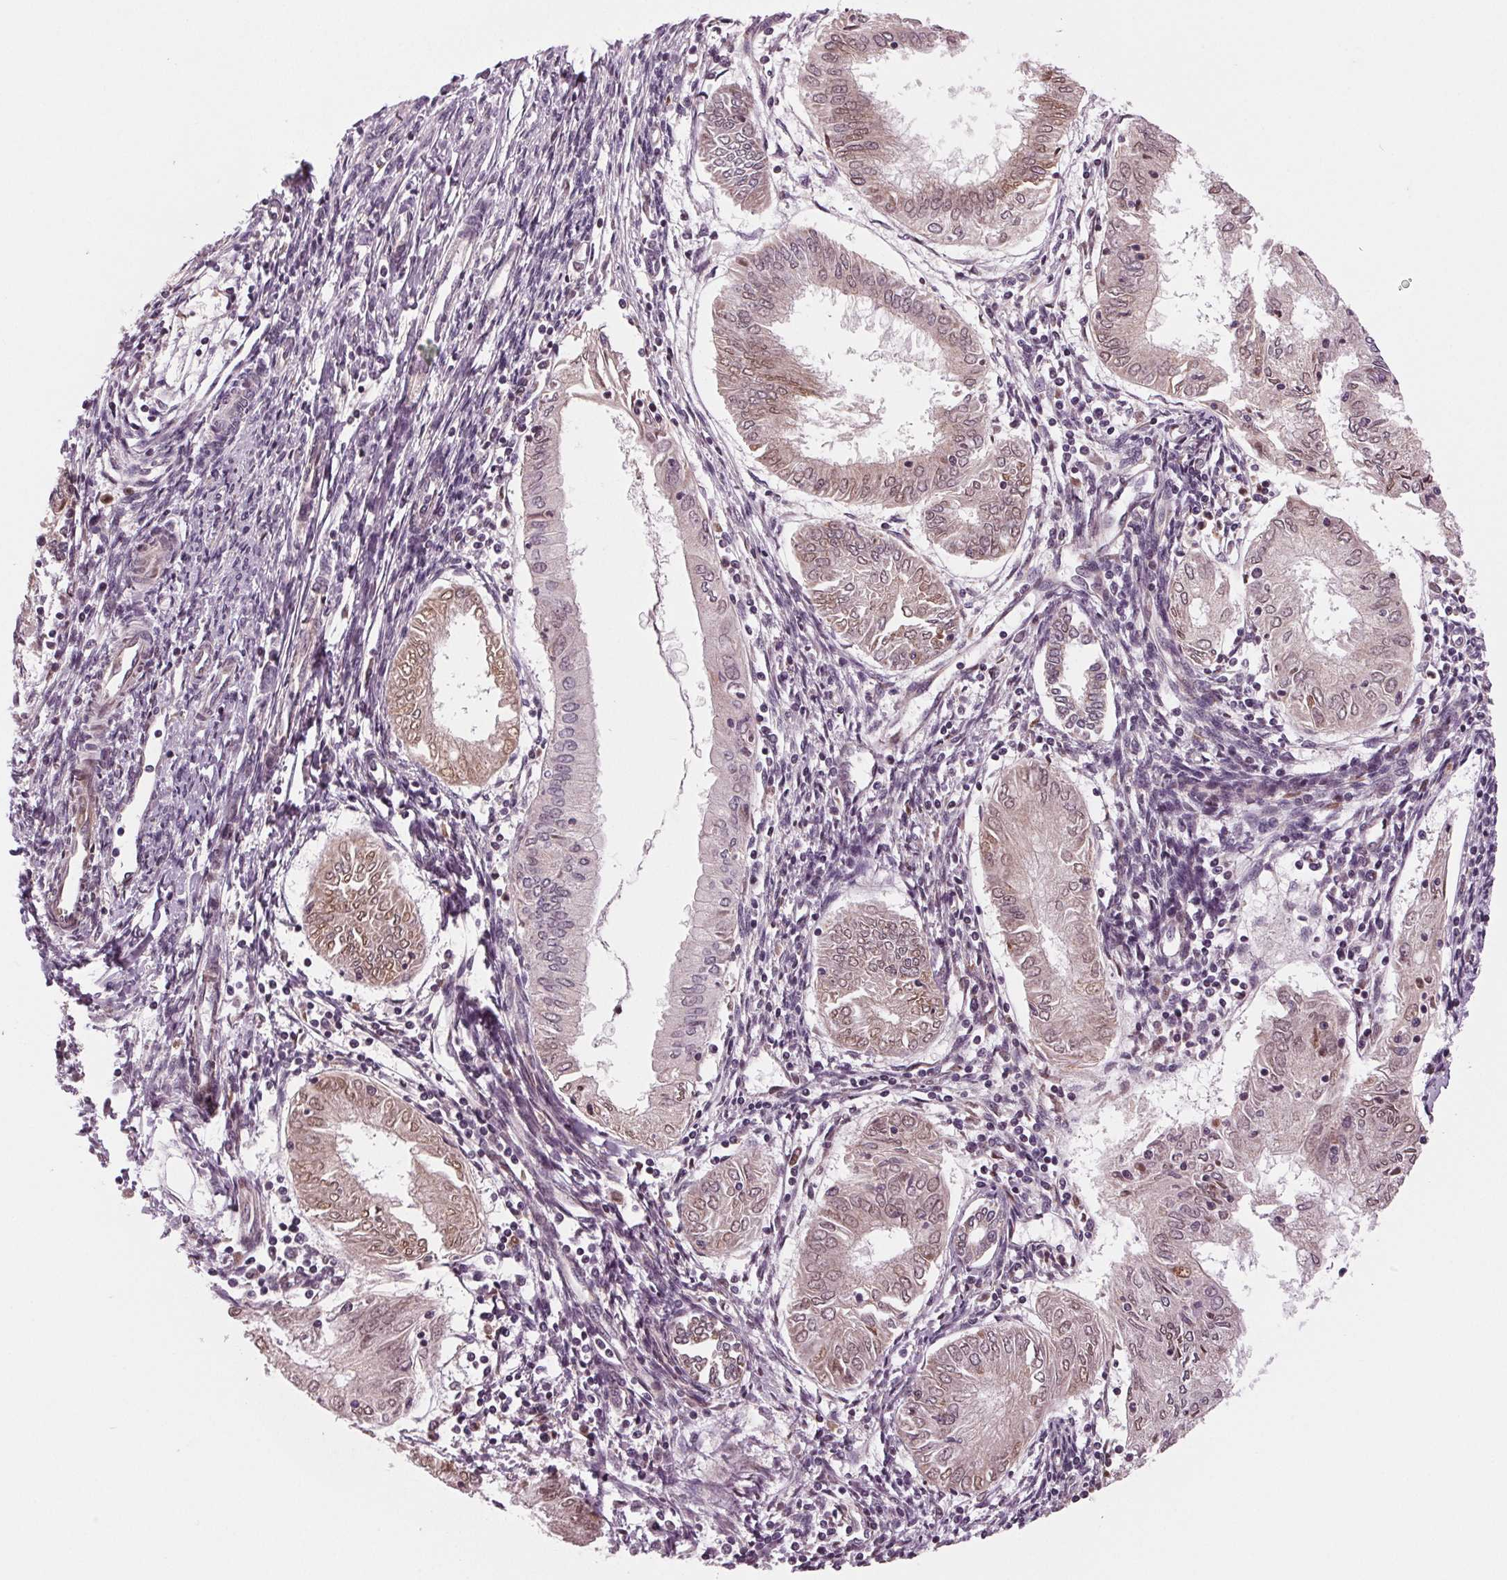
{"staining": {"intensity": "weak", "quantity": "25%-75%", "location": "cytoplasmic/membranous,nuclear"}, "tissue": "endometrial cancer", "cell_type": "Tumor cells", "image_type": "cancer", "snomed": [{"axis": "morphology", "description": "Adenocarcinoma, NOS"}, {"axis": "topography", "description": "Endometrium"}], "caption": "This is an image of immunohistochemistry (IHC) staining of endometrial cancer, which shows weak positivity in the cytoplasmic/membranous and nuclear of tumor cells.", "gene": "STAT3", "patient": {"sex": "female", "age": 68}}